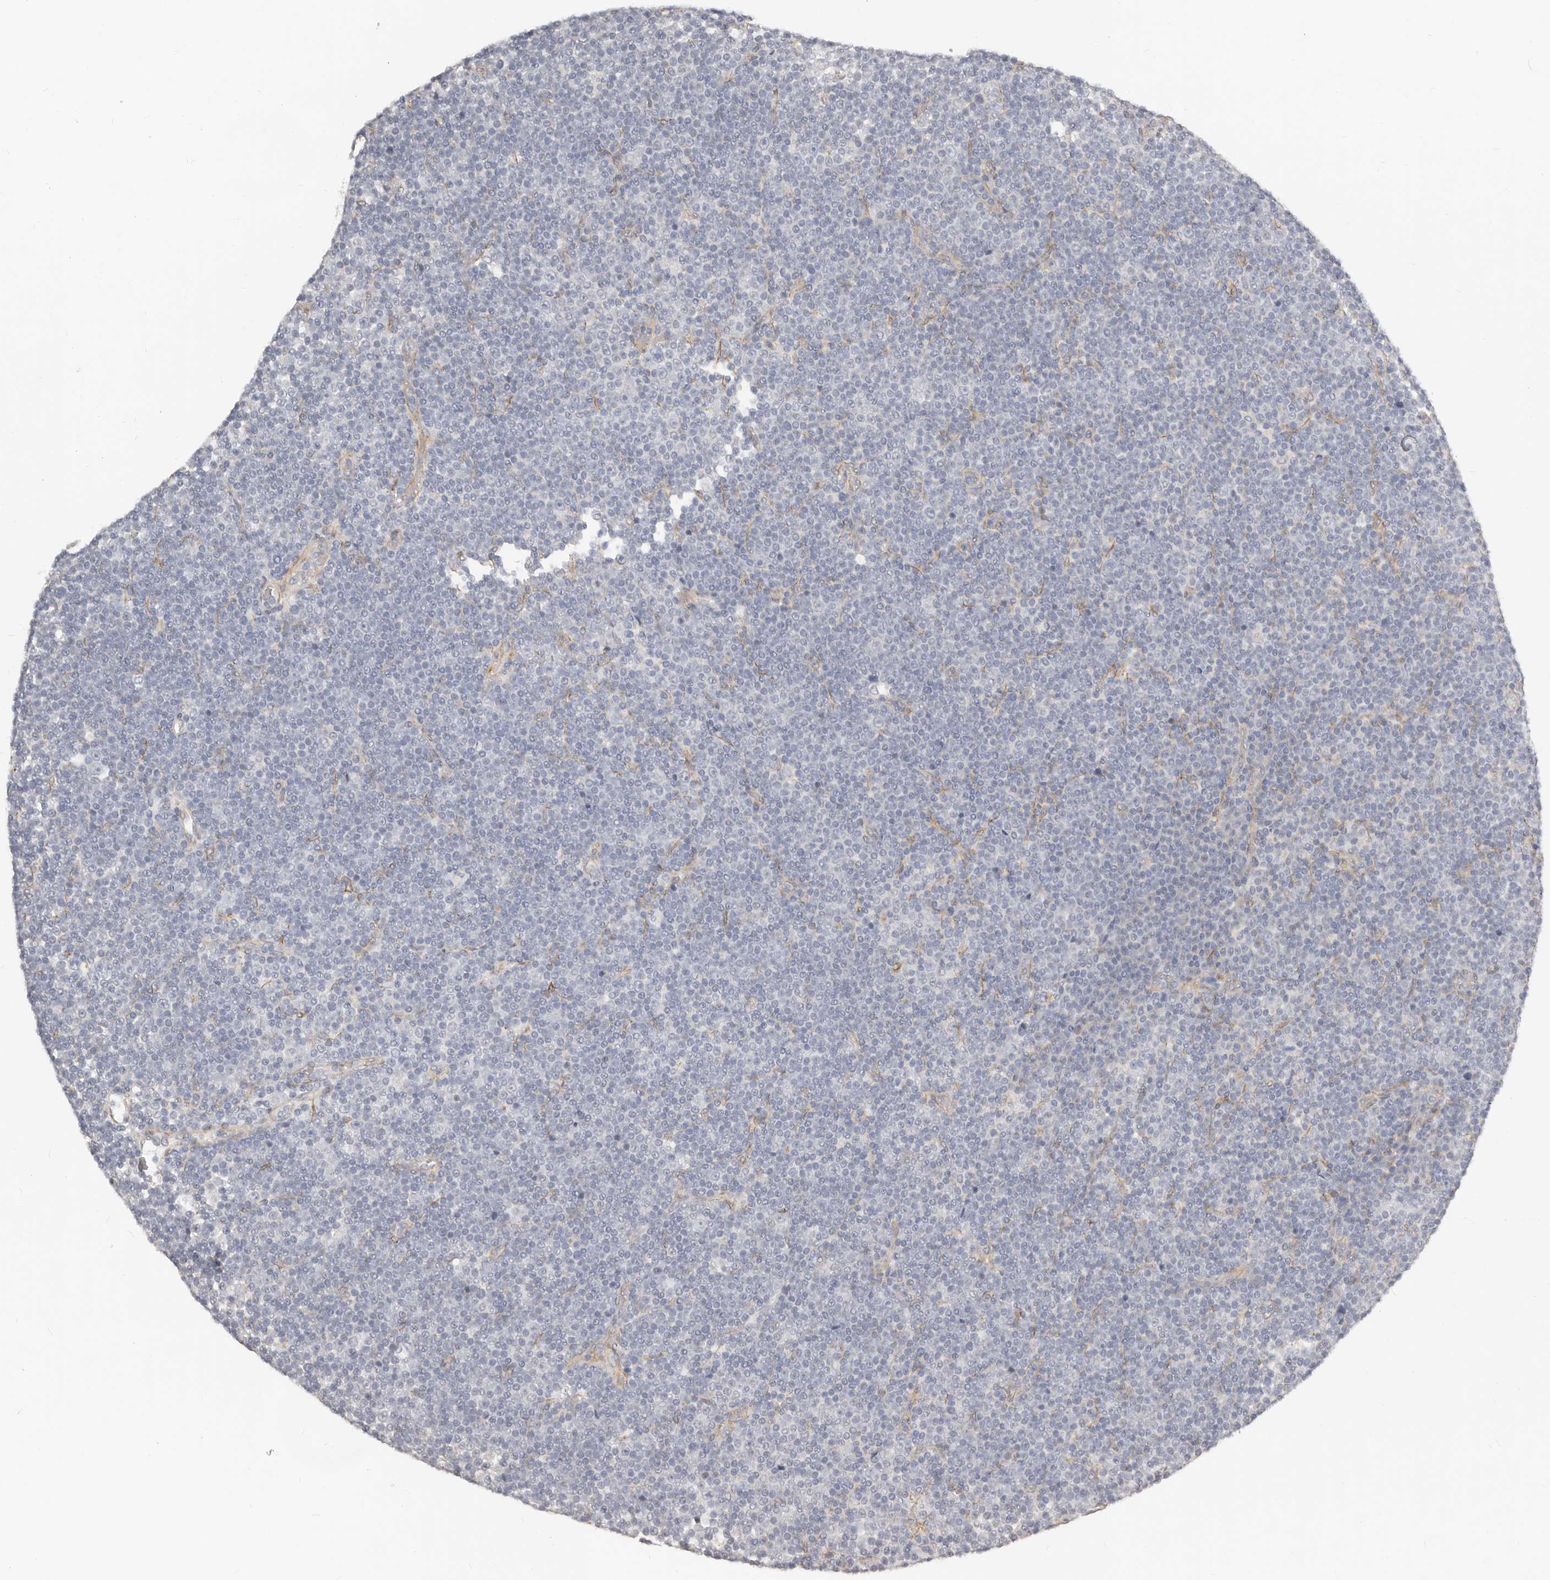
{"staining": {"intensity": "negative", "quantity": "none", "location": "none"}, "tissue": "lymphoma", "cell_type": "Tumor cells", "image_type": "cancer", "snomed": [{"axis": "morphology", "description": "Malignant lymphoma, non-Hodgkin's type, Low grade"}, {"axis": "topography", "description": "Lymph node"}], "caption": "Photomicrograph shows no significant protein staining in tumor cells of malignant lymphoma, non-Hodgkin's type (low-grade).", "gene": "RABAC1", "patient": {"sex": "female", "age": 67}}